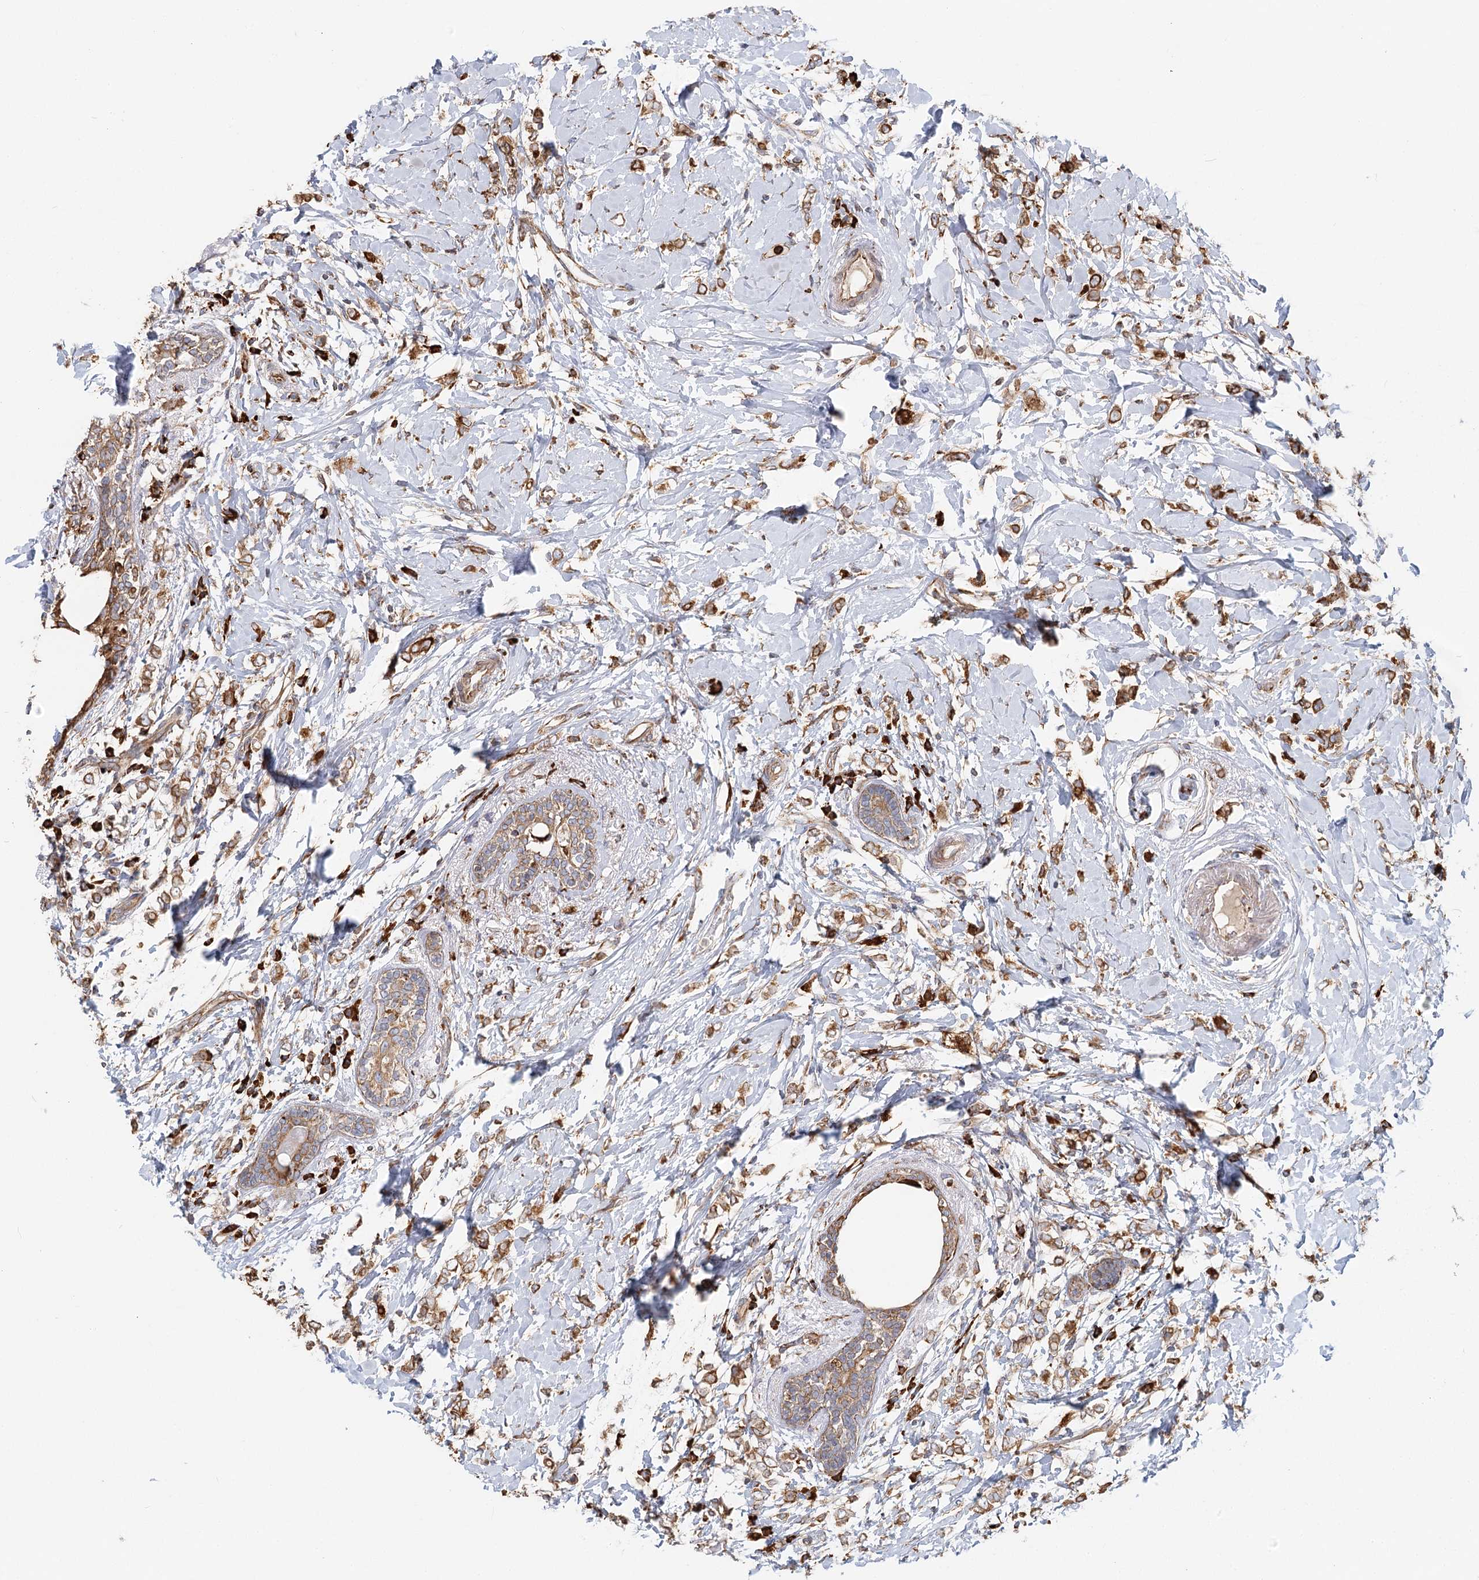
{"staining": {"intensity": "moderate", "quantity": ">75%", "location": "cytoplasmic/membranous"}, "tissue": "breast cancer", "cell_type": "Tumor cells", "image_type": "cancer", "snomed": [{"axis": "morphology", "description": "Normal tissue, NOS"}, {"axis": "morphology", "description": "Lobular carcinoma"}, {"axis": "topography", "description": "Breast"}], "caption": "Moderate cytoplasmic/membranous protein staining is identified in about >75% of tumor cells in lobular carcinoma (breast).", "gene": "TAS1R1", "patient": {"sex": "female", "age": 47}}